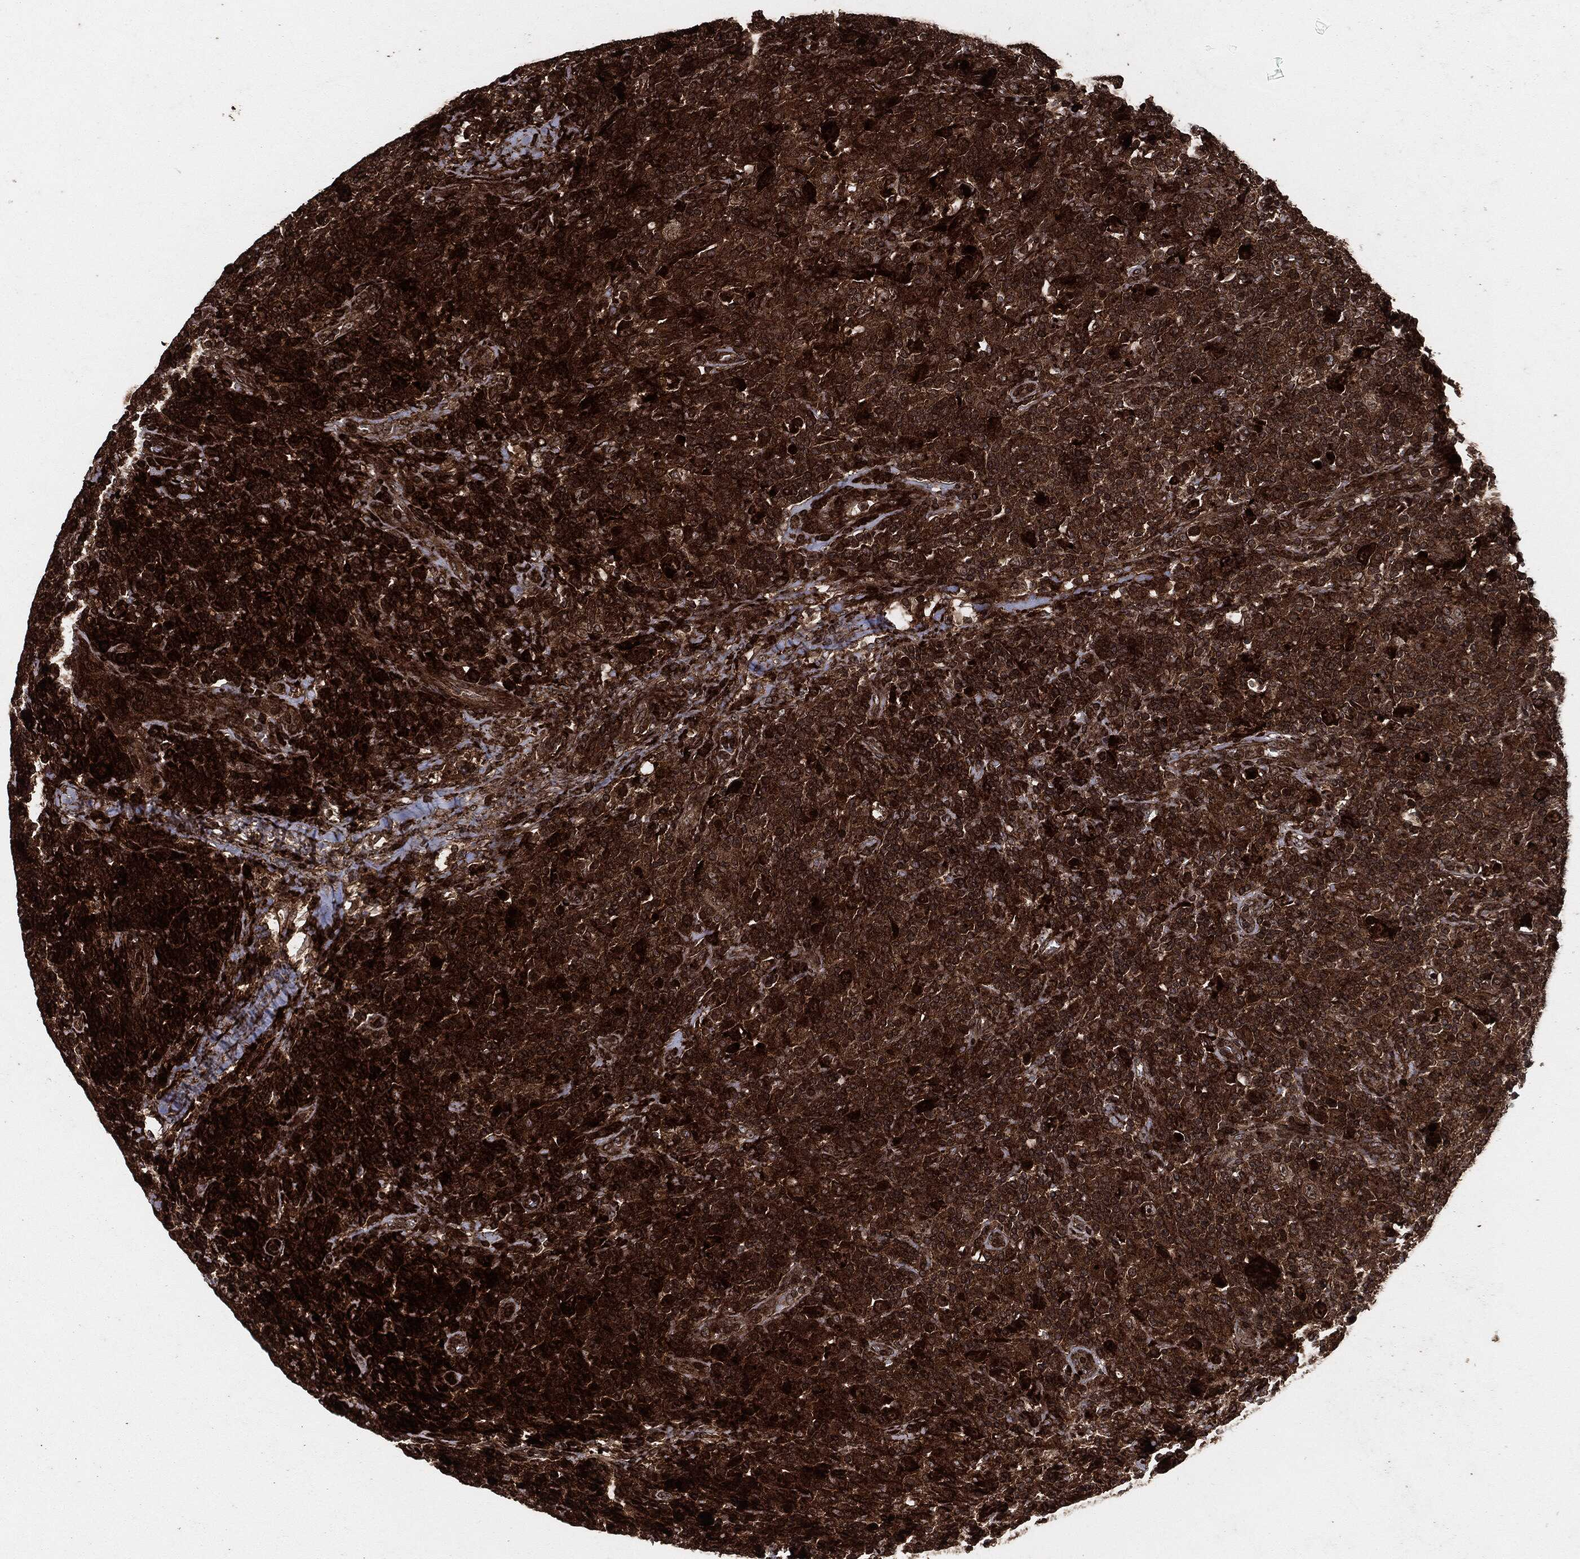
{"staining": {"intensity": "strong", "quantity": ">75%", "location": "cytoplasmic/membranous"}, "tissue": "lymphoma", "cell_type": "Tumor cells", "image_type": "cancer", "snomed": [{"axis": "morphology", "description": "Hodgkin's disease, NOS"}, {"axis": "topography", "description": "Lymph node"}], "caption": "Immunohistochemistry (DAB) staining of lymphoma exhibits strong cytoplasmic/membranous protein staining in approximately >75% of tumor cells.", "gene": "IFIT1", "patient": {"sex": "male", "age": 70}}